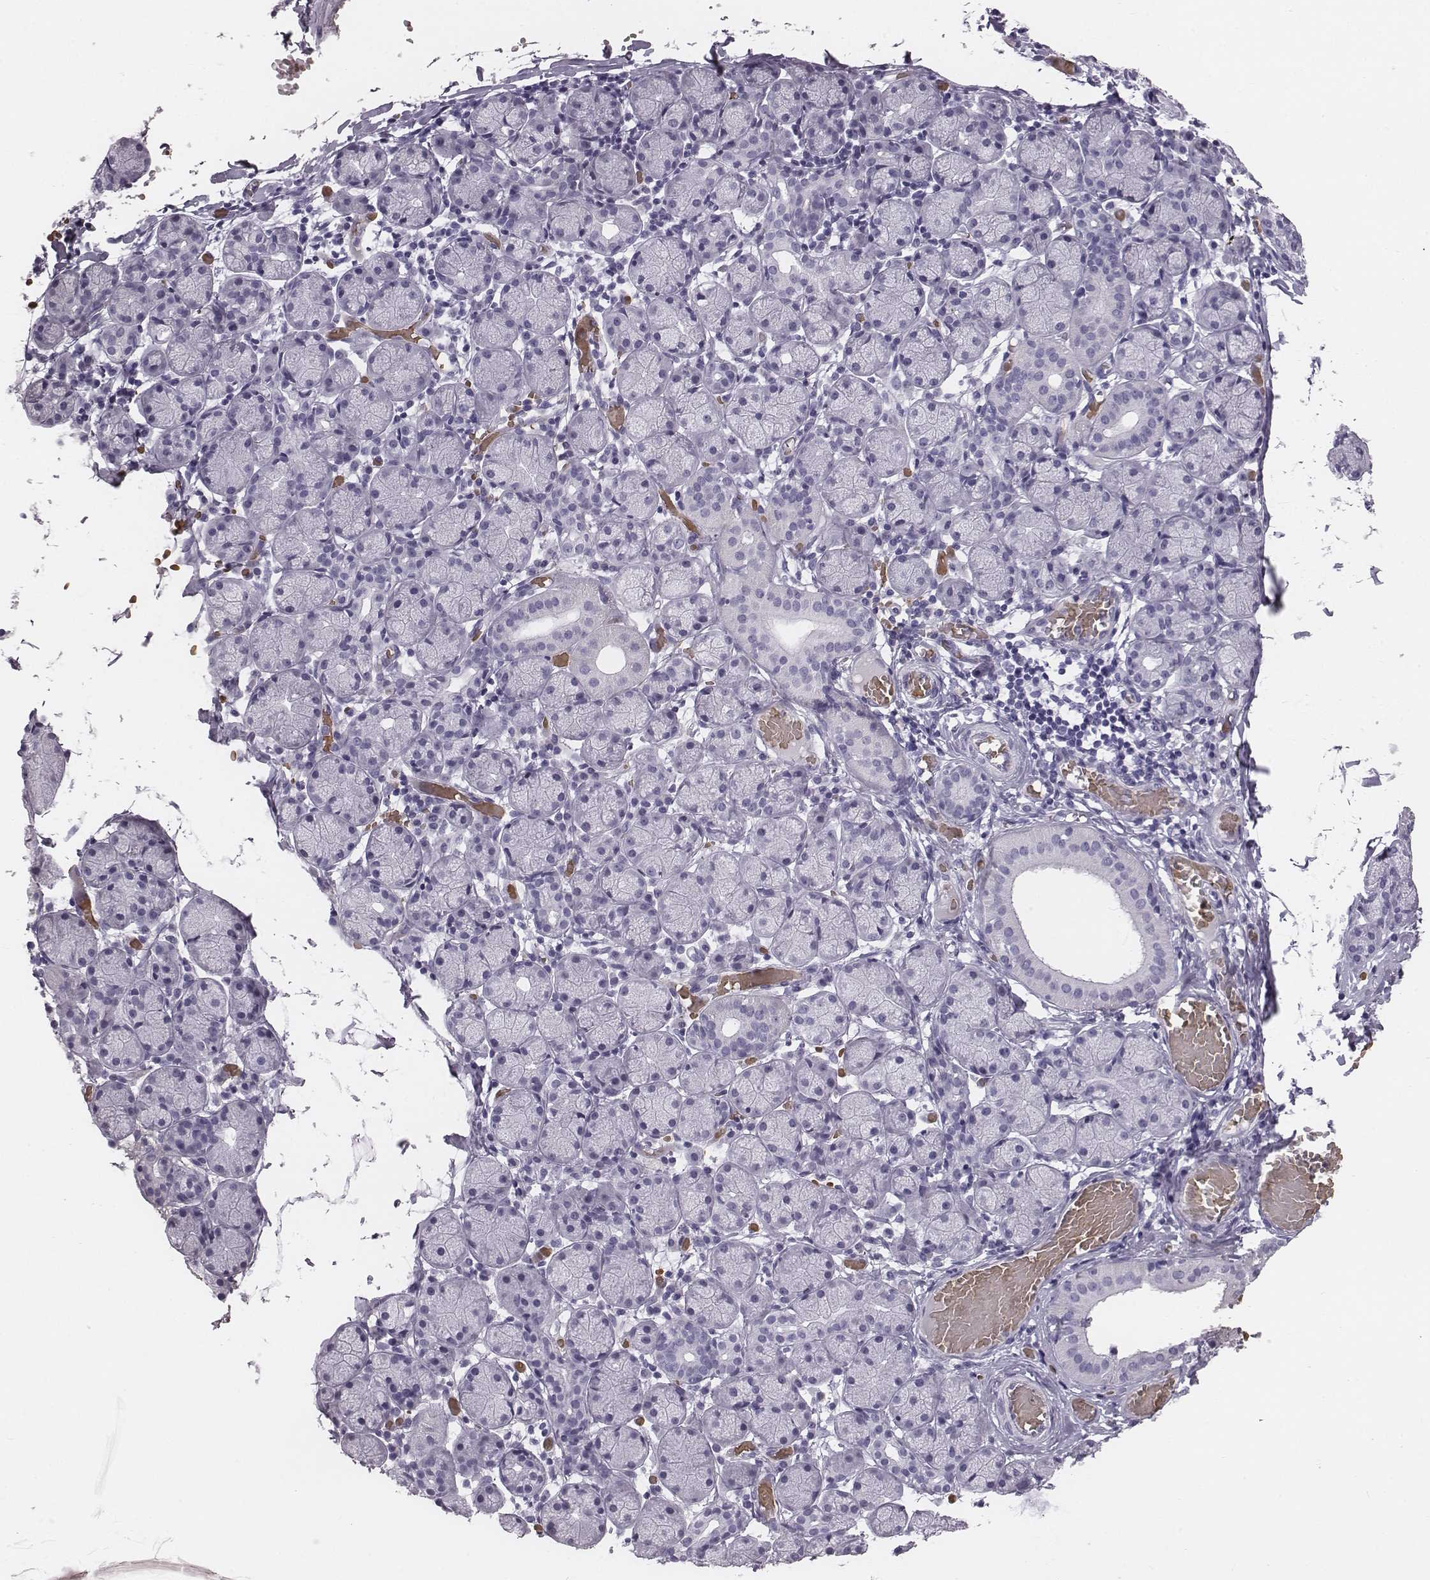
{"staining": {"intensity": "negative", "quantity": "none", "location": "none"}, "tissue": "salivary gland", "cell_type": "Glandular cells", "image_type": "normal", "snomed": [{"axis": "morphology", "description": "Normal tissue, NOS"}, {"axis": "topography", "description": "Salivary gland"}], "caption": "Immunohistochemistry (IHC) micrograph of unremarkable salivary gland: human salivary gland stained with DAB exhibits no significant protein expression in glandular cells.", "gene": "HBZ", "patient": {"sex": "female", "age": 24}}